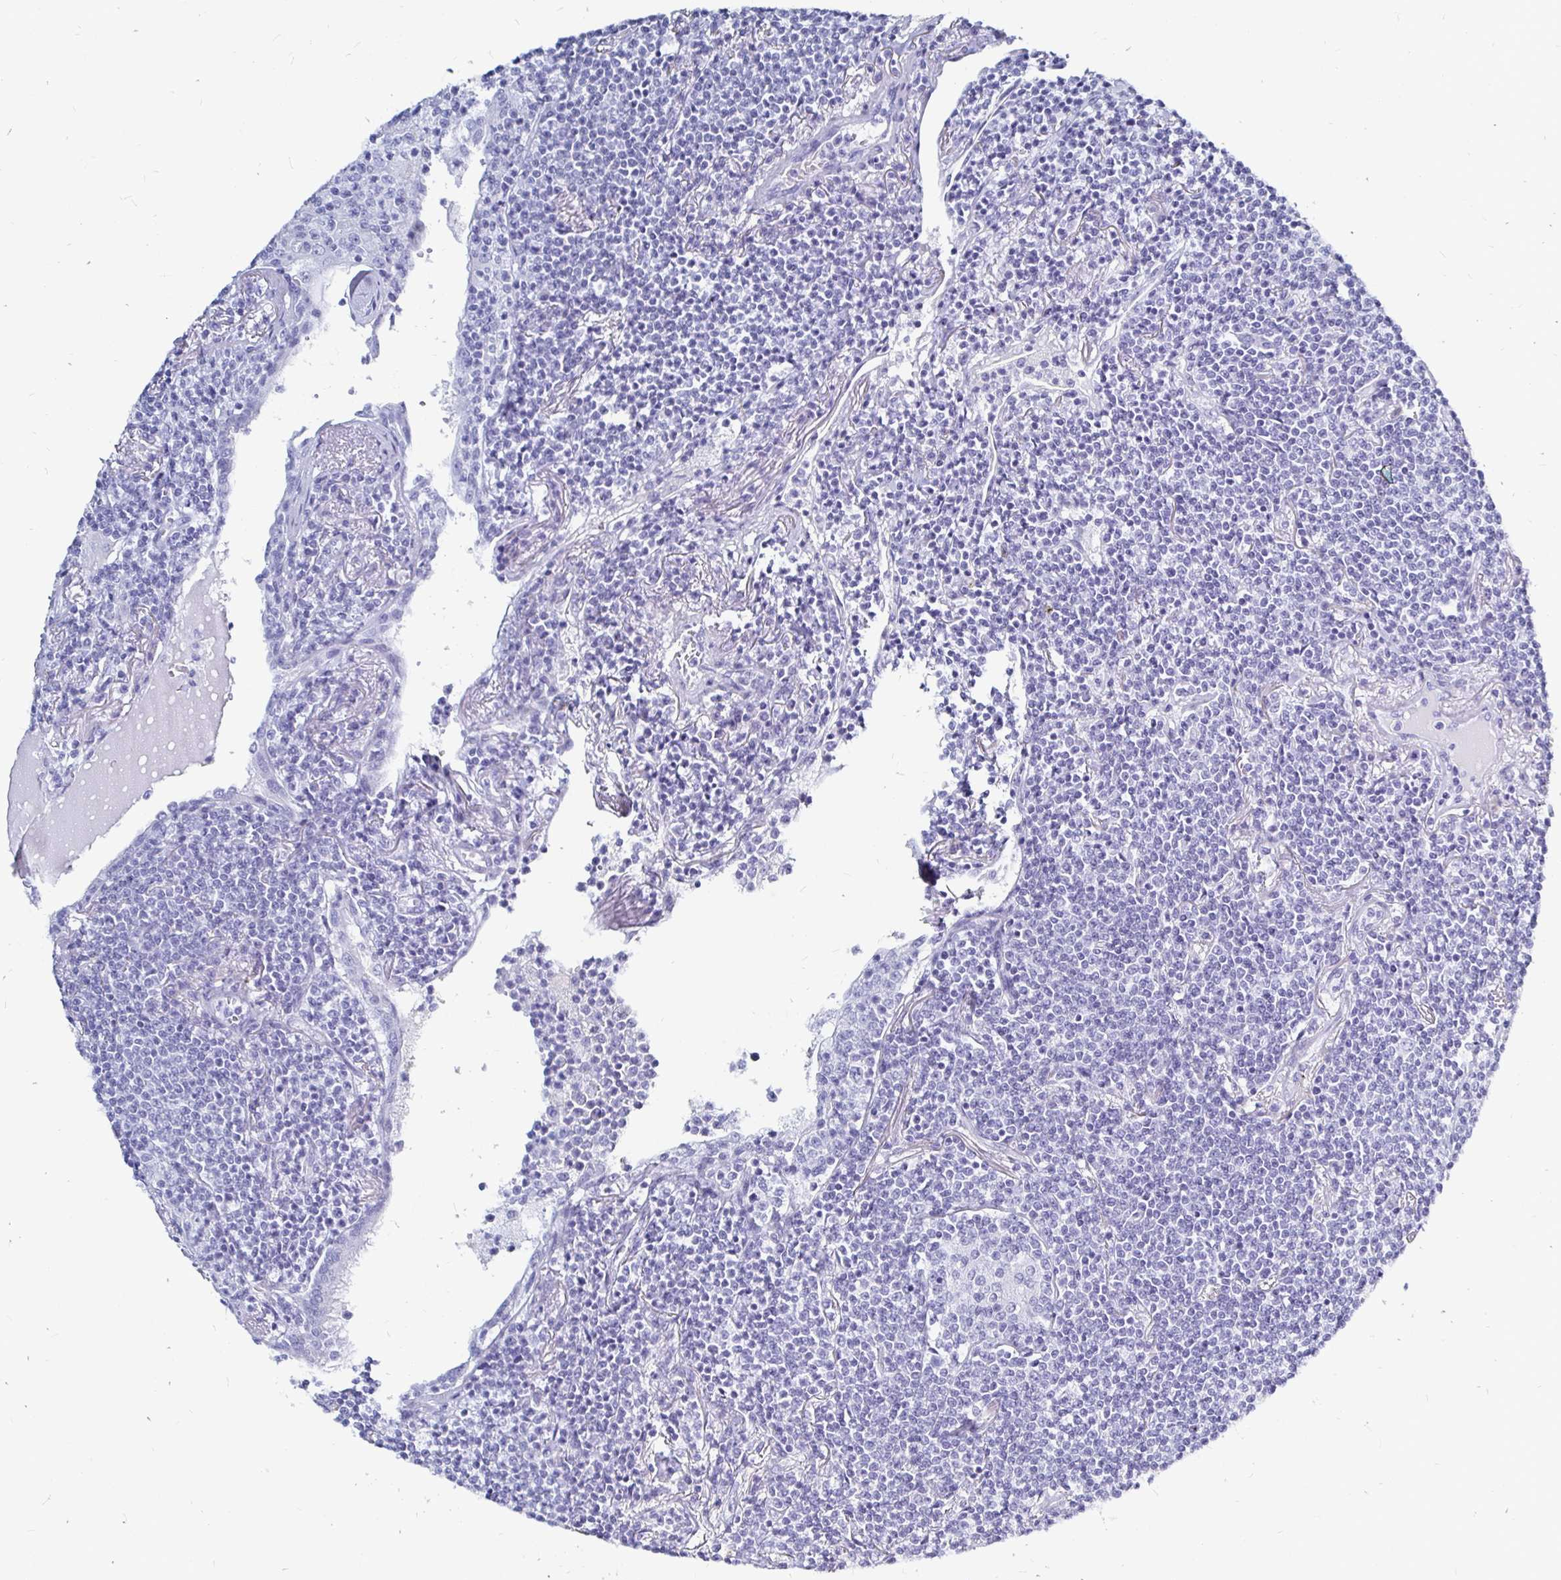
{"staining": {"intensity": "negative", "quantity": "none", "location": "none"}, "tissue": "lymphoma", "cell_type": "Tumor cells", "image_type": "cancer", "snomed": [{"axis": "morphology", "description": "Malignant lymphoma, non-Hodgkin's type, Low grade"}, {"axis": "topography", "description": "Lung"}], "caption": "Immunohistochemistry photomicrograph of neoplastic tissue: malignant lymphoma, non-Hodgkin's type (low-grade) stained with DAB reveals no significant protein positivity in tumor cells.", "gene": "LUZP4", "patient": {"sex": "female", "age": 71}}